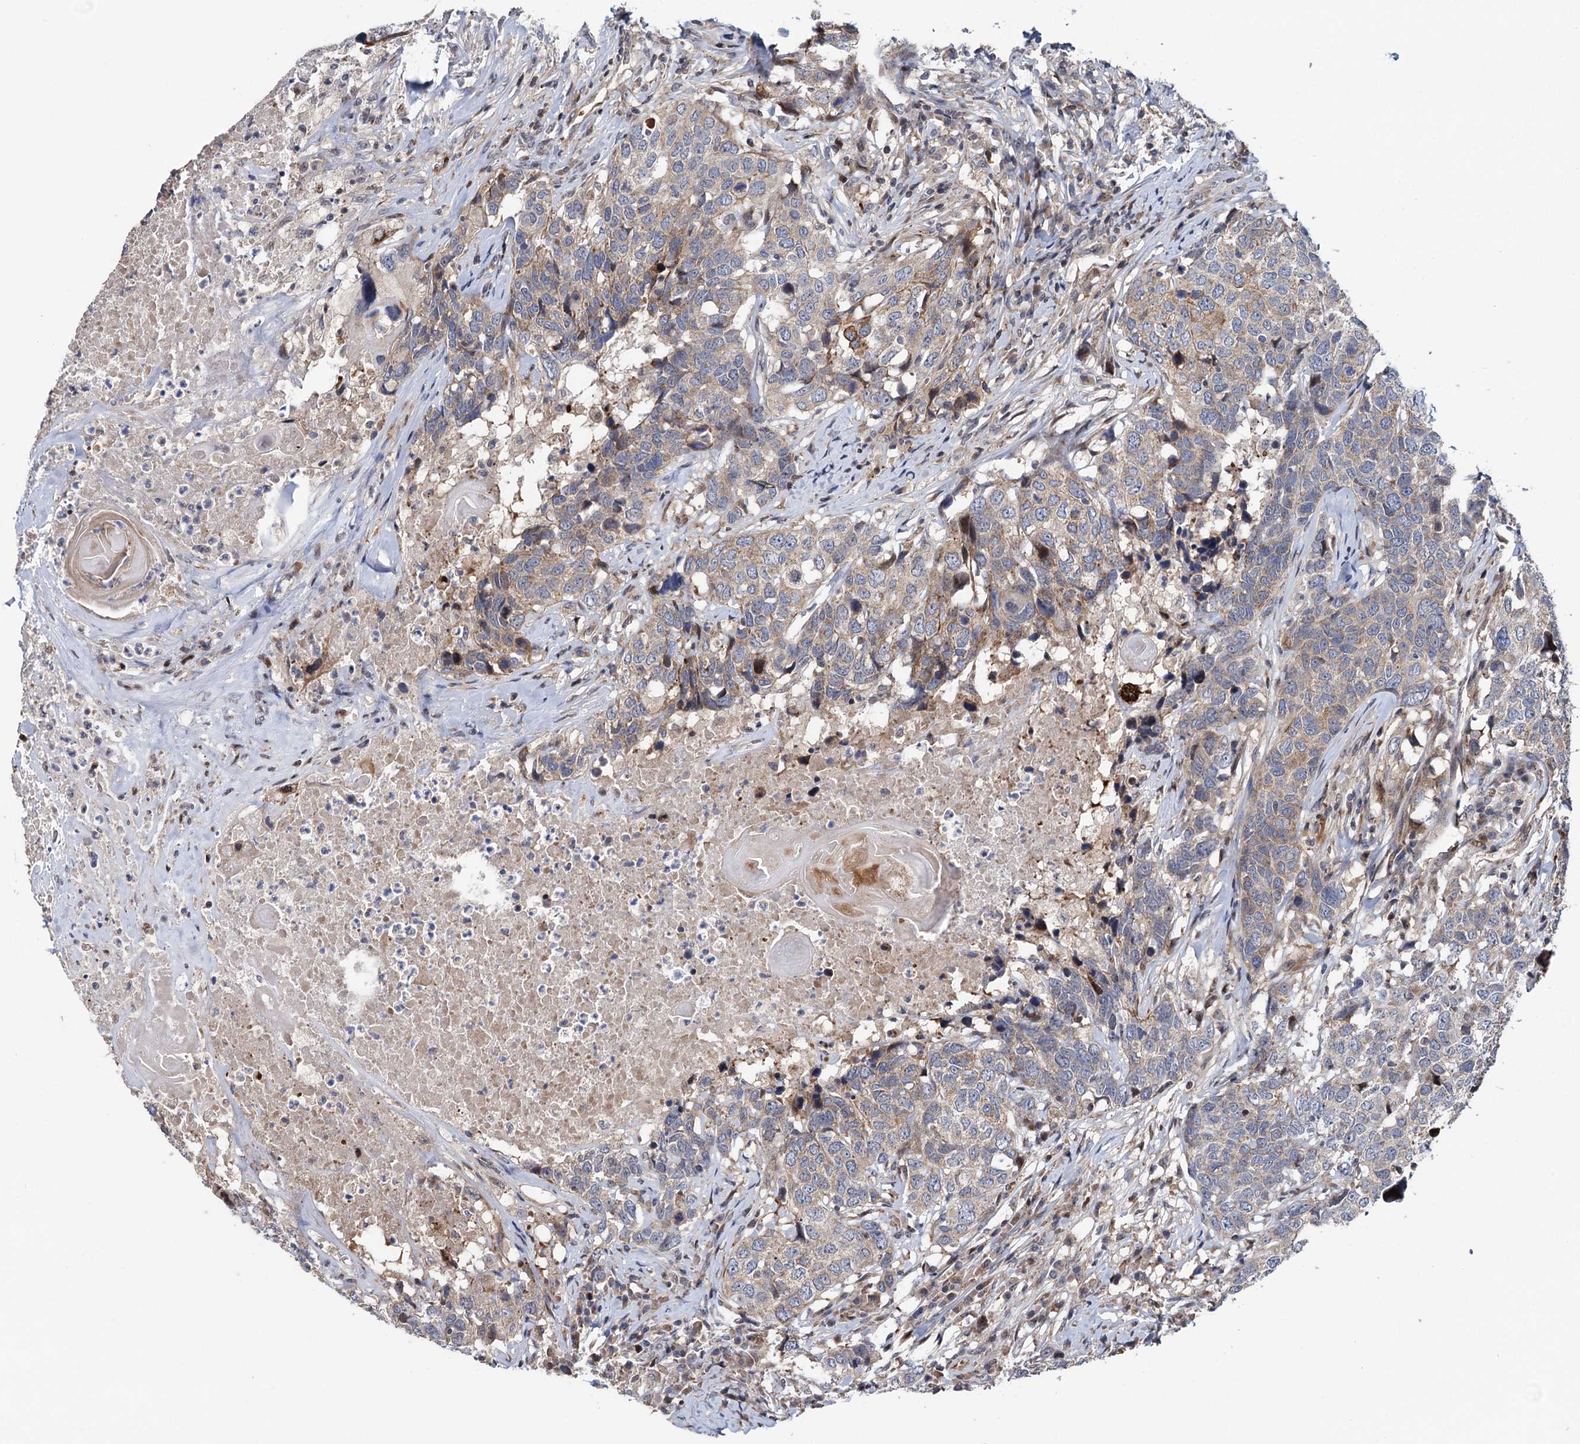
{"staining": {"intensity": "weak", "quantity": "<25%", "location": "cytoplasmic/membranous"}, "tissue": "head and neck cancer", "cell_type": "Tumor cells", "image_type": "cancer", "snomed": [{"axis": "morphology", "description": "Squamous cell carcinoma, NOS"}, {"axis": "topography", "description": "Head-Neck"}], "caption": "A micrograph of human head and neck cancer (squamous cell carcinoma) is negative for staining in tumor cells.", "gene": "UBR1", "patient": {"sex": "male", "age": 66}}